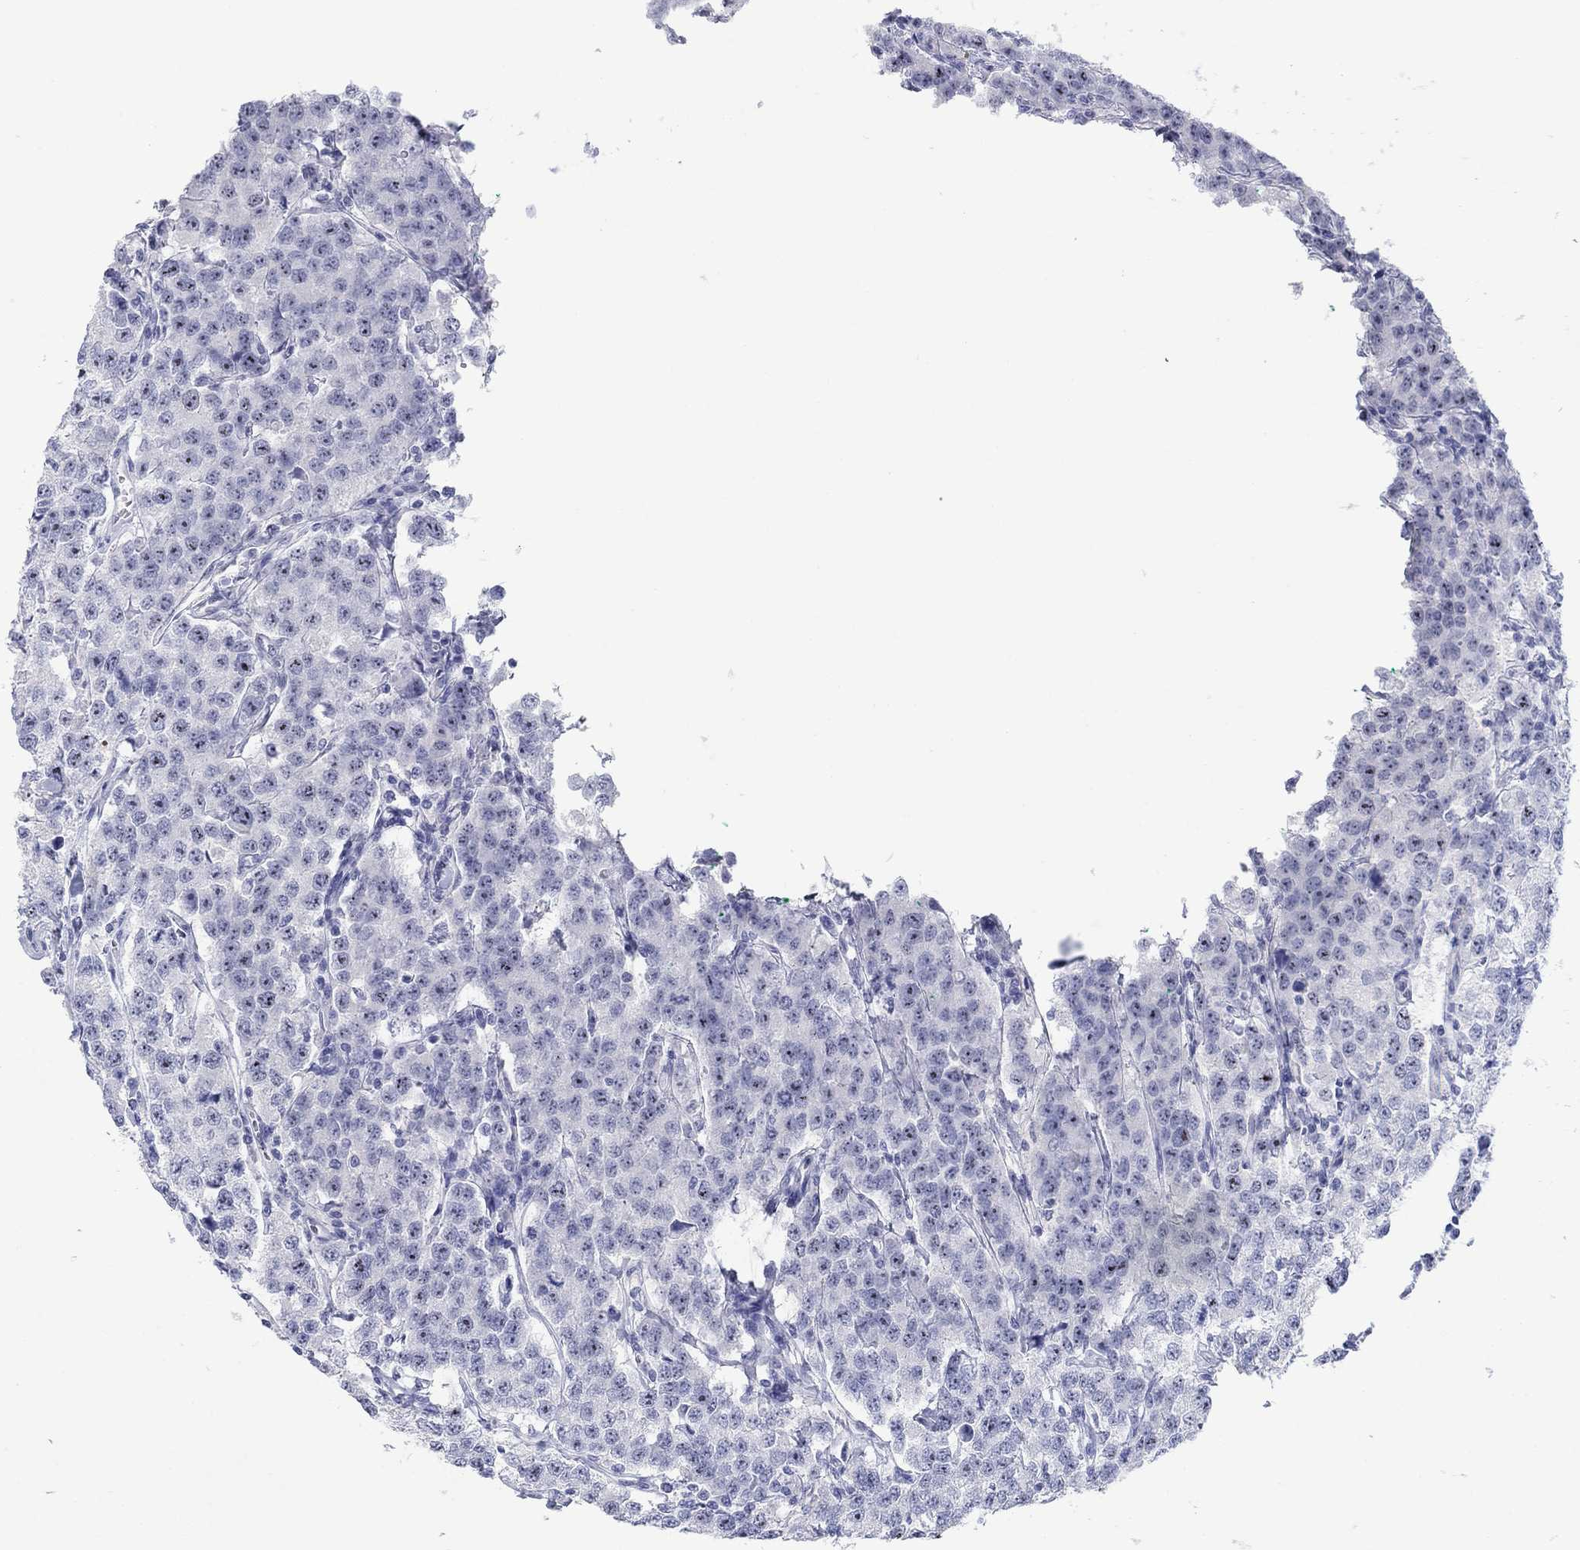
{"staining": {"intensity": "negative", "quantity": "none", "location": "none"}, "tissue": "testis cancer", "cell_type": "Tumor cells", "image_type": "cancer", "snomed": [{"axis": "morphology", "description": "Seminoma, NOS"}, {"axis": "topography", "description": "Testis"}], "caption": "Immunohistochemistry (IHC) of human testis cancer displays no positivity in tumor cells.", "gene": "AKR1C2", "patient": {"sex": "male", "age": 59}}